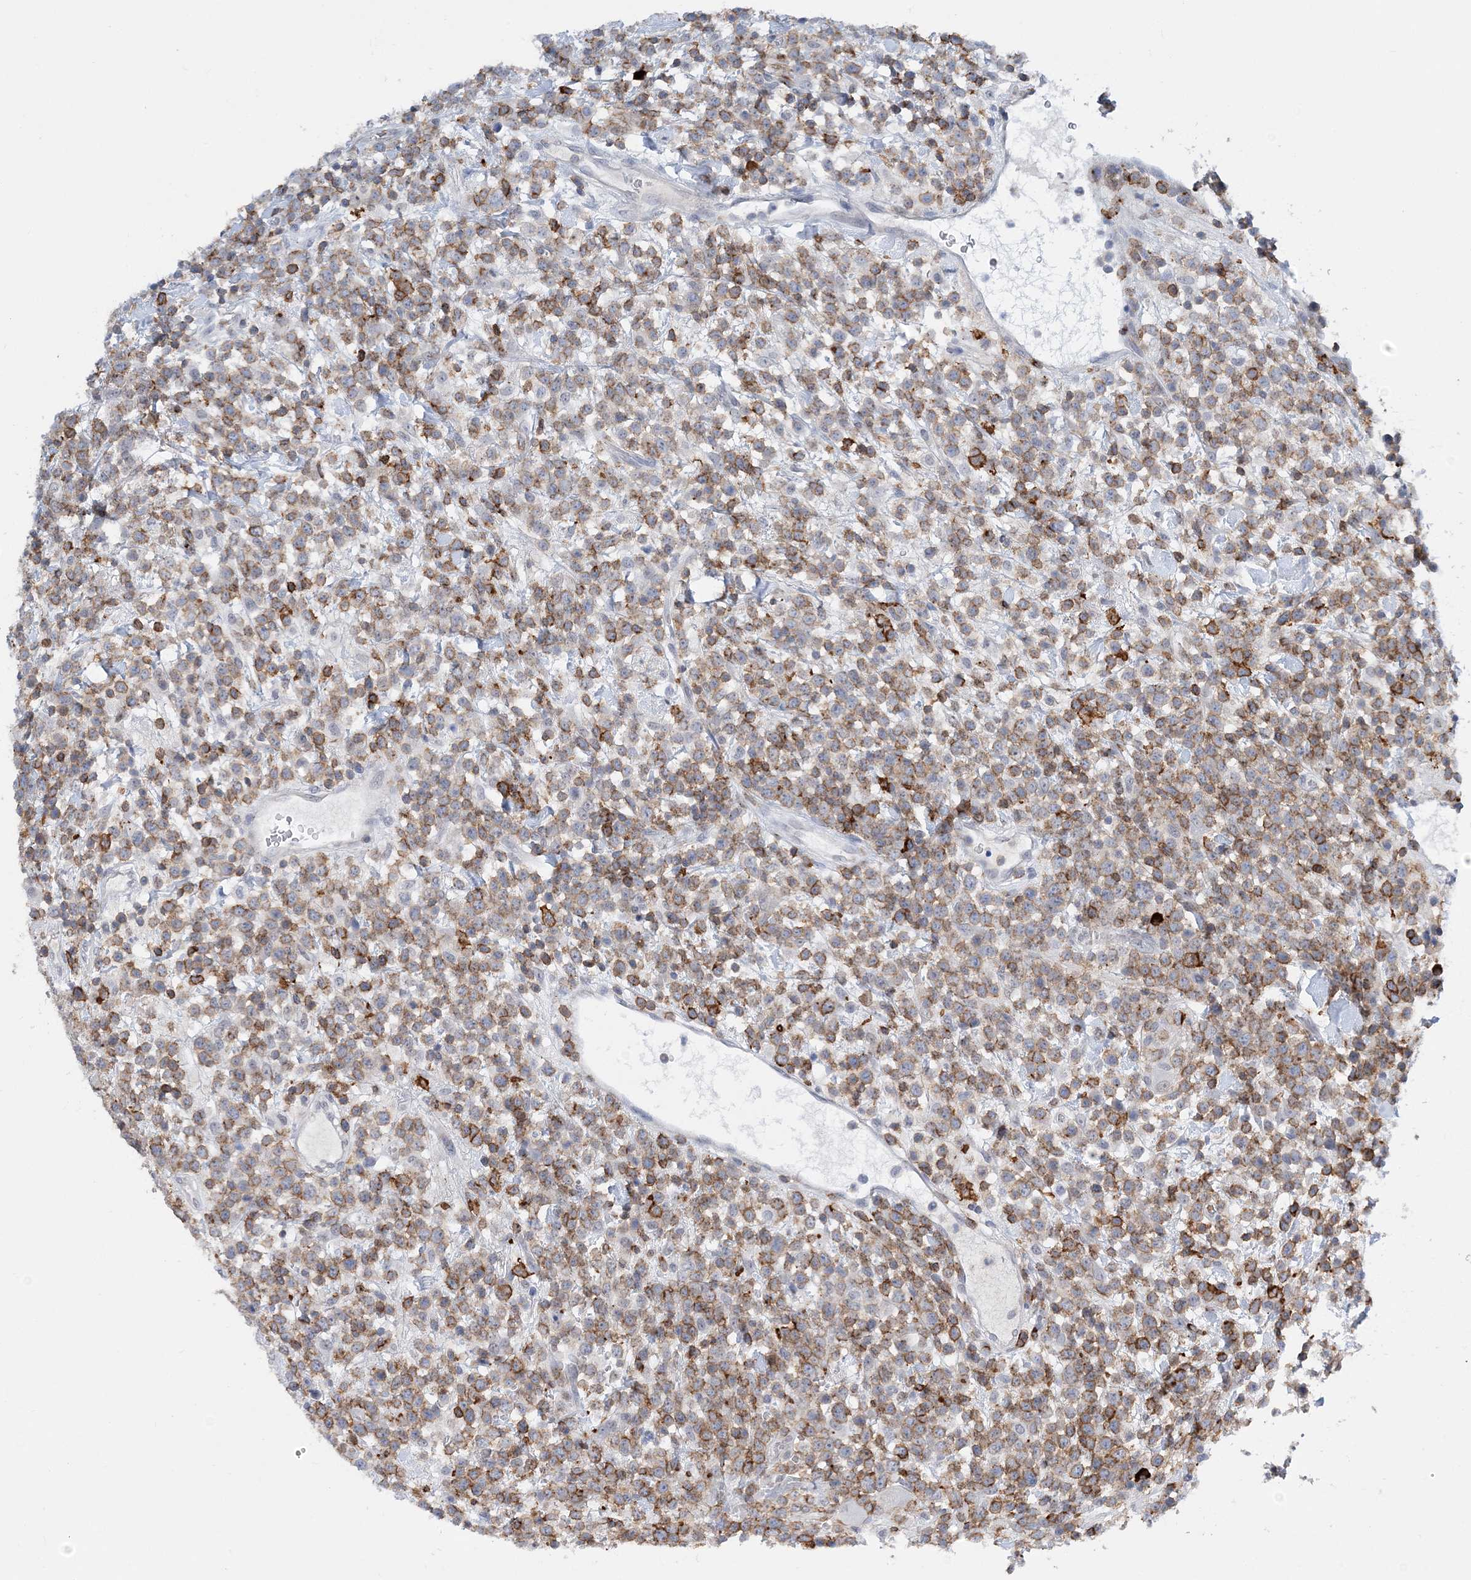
{"staining": {"intensity": "moderate", "quantity": "25%-75%", "location": "cytoplasmic/membranous"}, "tissue": "lymphoma", "cell_type": "Tumor cells", "image_type": "cancer", "snomed": [{"axis": "morphology", "description": "Malignant lymphoma, non-Hodgkin's type, High grade"}, {"axis": "topography", "description": "Colon"}], "caption": "Lymphoma stained with a protein marker exhibits moderate staining in tumor cells.", "gene": "PRMT9", "patient": {"sex": "female", "age": 53}}